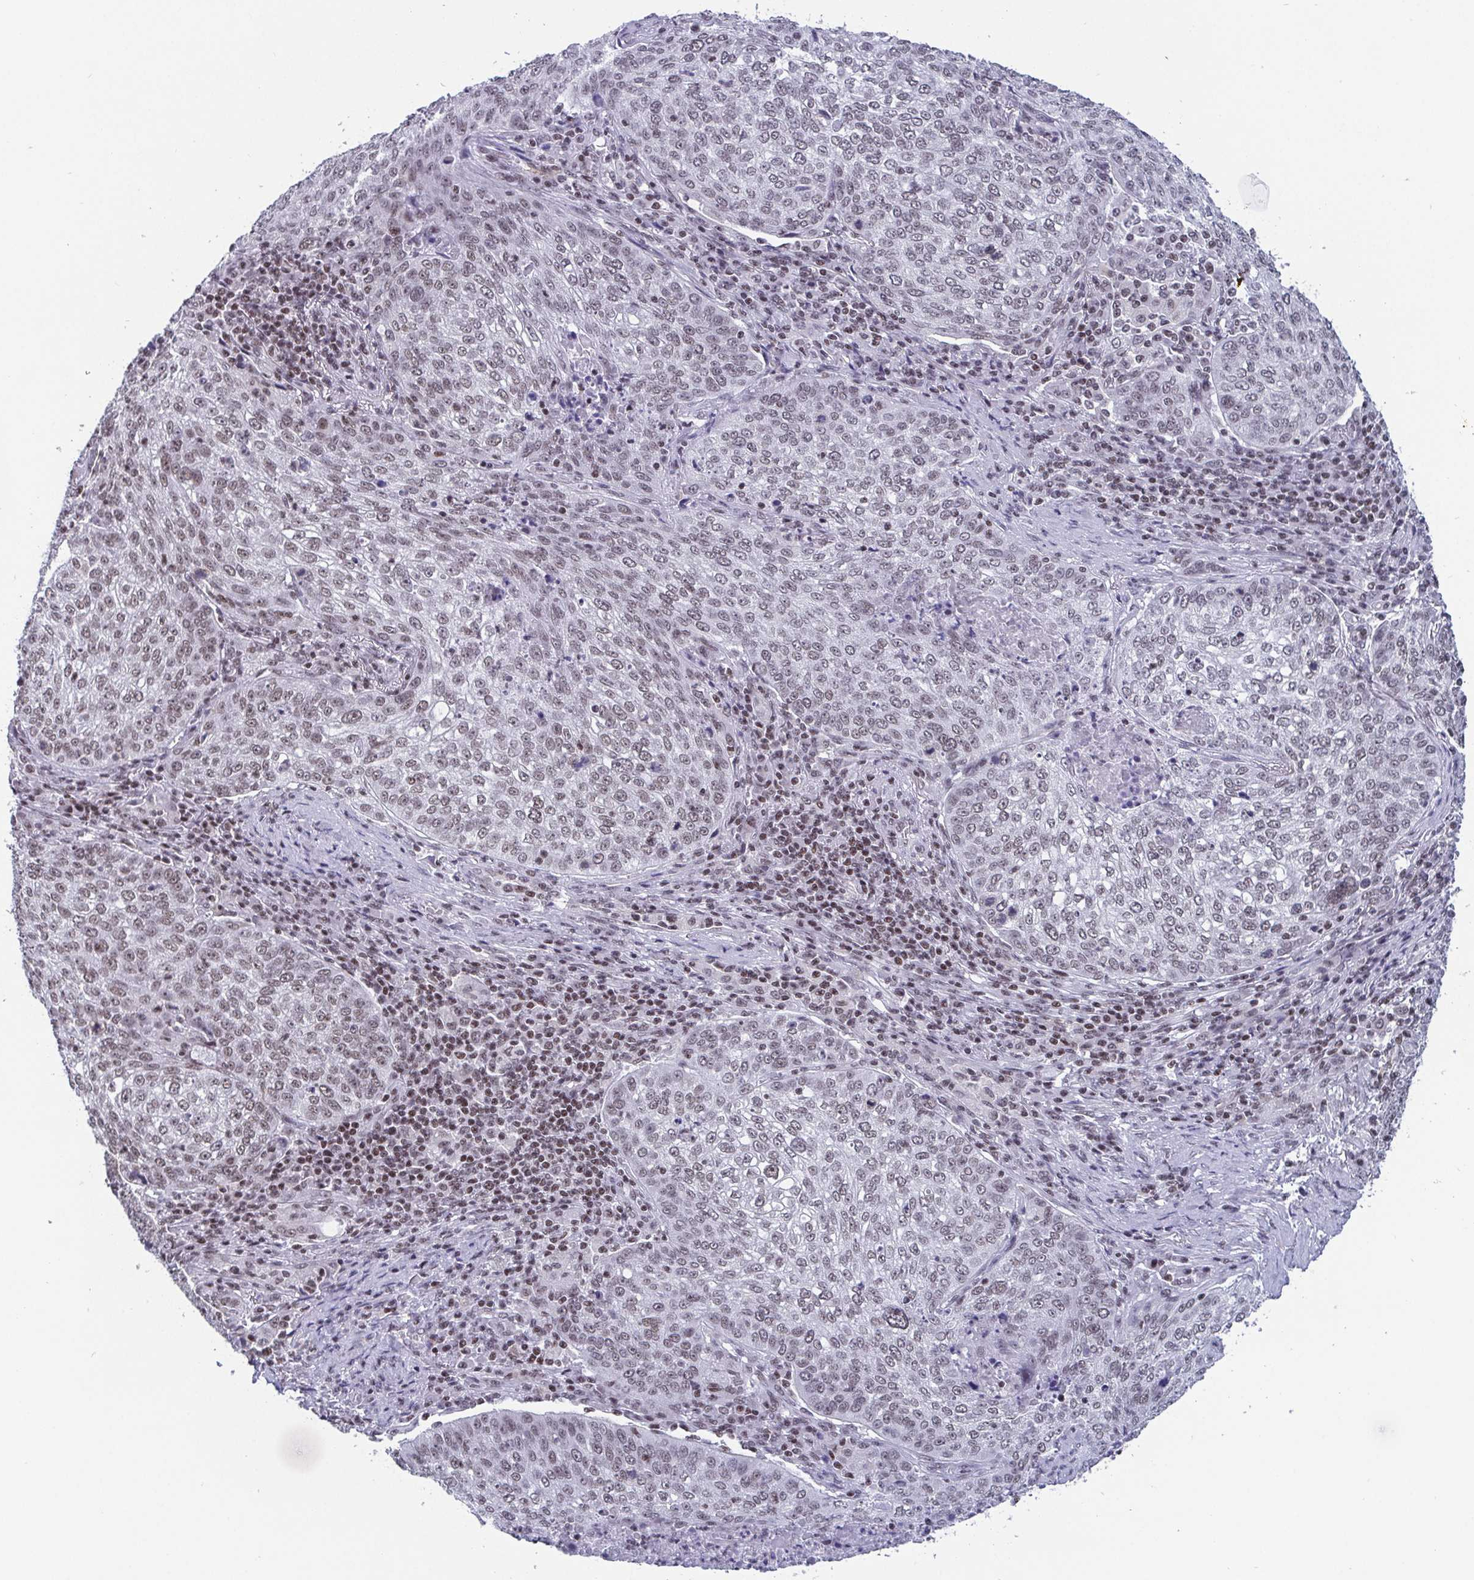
{"staining": {"intensity": "weak", "quantity": "25%-75%", "location": "nuclear"}, "tissue": "lung cancer", "cell_type": "Tumor cells", "image_type": "cancer", "snomed": [{"axis": "morphology", "description": "Squamous cell carcinoma, NOS"}, {"axis": "topography", "description": "Lung"}], "caption": "A low amount of weak nuclear staining is identified in about 25%-75% of tumor cells in lung squamous cell carcinoma tissue.", "gene": "CTCF", "patient": {"sex": "male", "age": 63}}